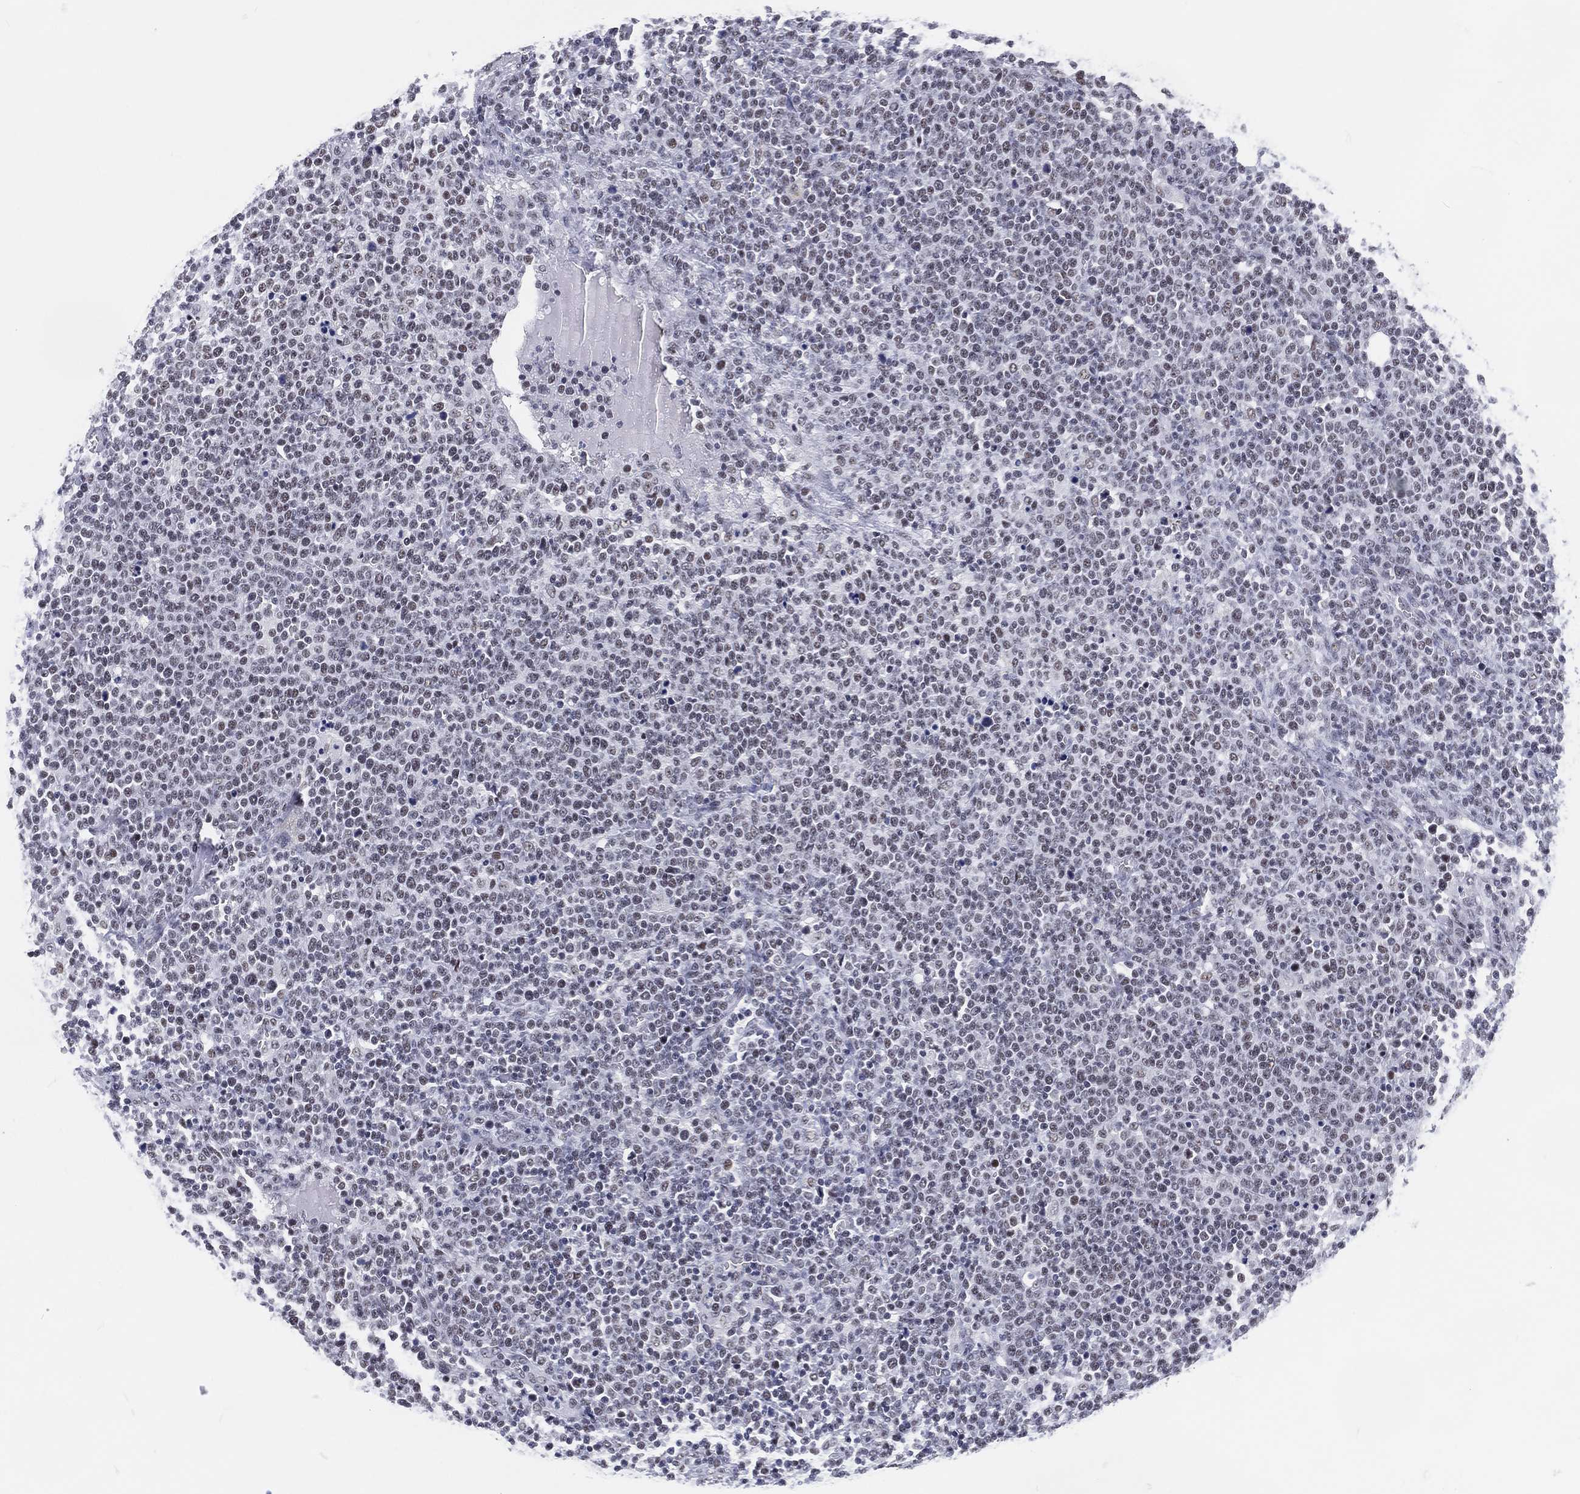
{"staining": {"intensity": "weak", "quantity": "<25%", "location": "nuclear"}, "tissue": "lymphoma", "cell_type": "Tumor cells", "image_type": "cancer", "snomed": [{"axis": "morphology", "description": "Malignant lymphoma, non-Hodgkin's type, High grade"}, {"axis": "topography", "description": "Lymph node"}], "caption": "DAB immunohistochemical staining of high-grade malignant lymphoma, non-Hodgkin's type demonstrates no significant positivity in tumor cells.", "gene": "MAPK8IP1", "patient": {"sex": "male", "age": 61}}